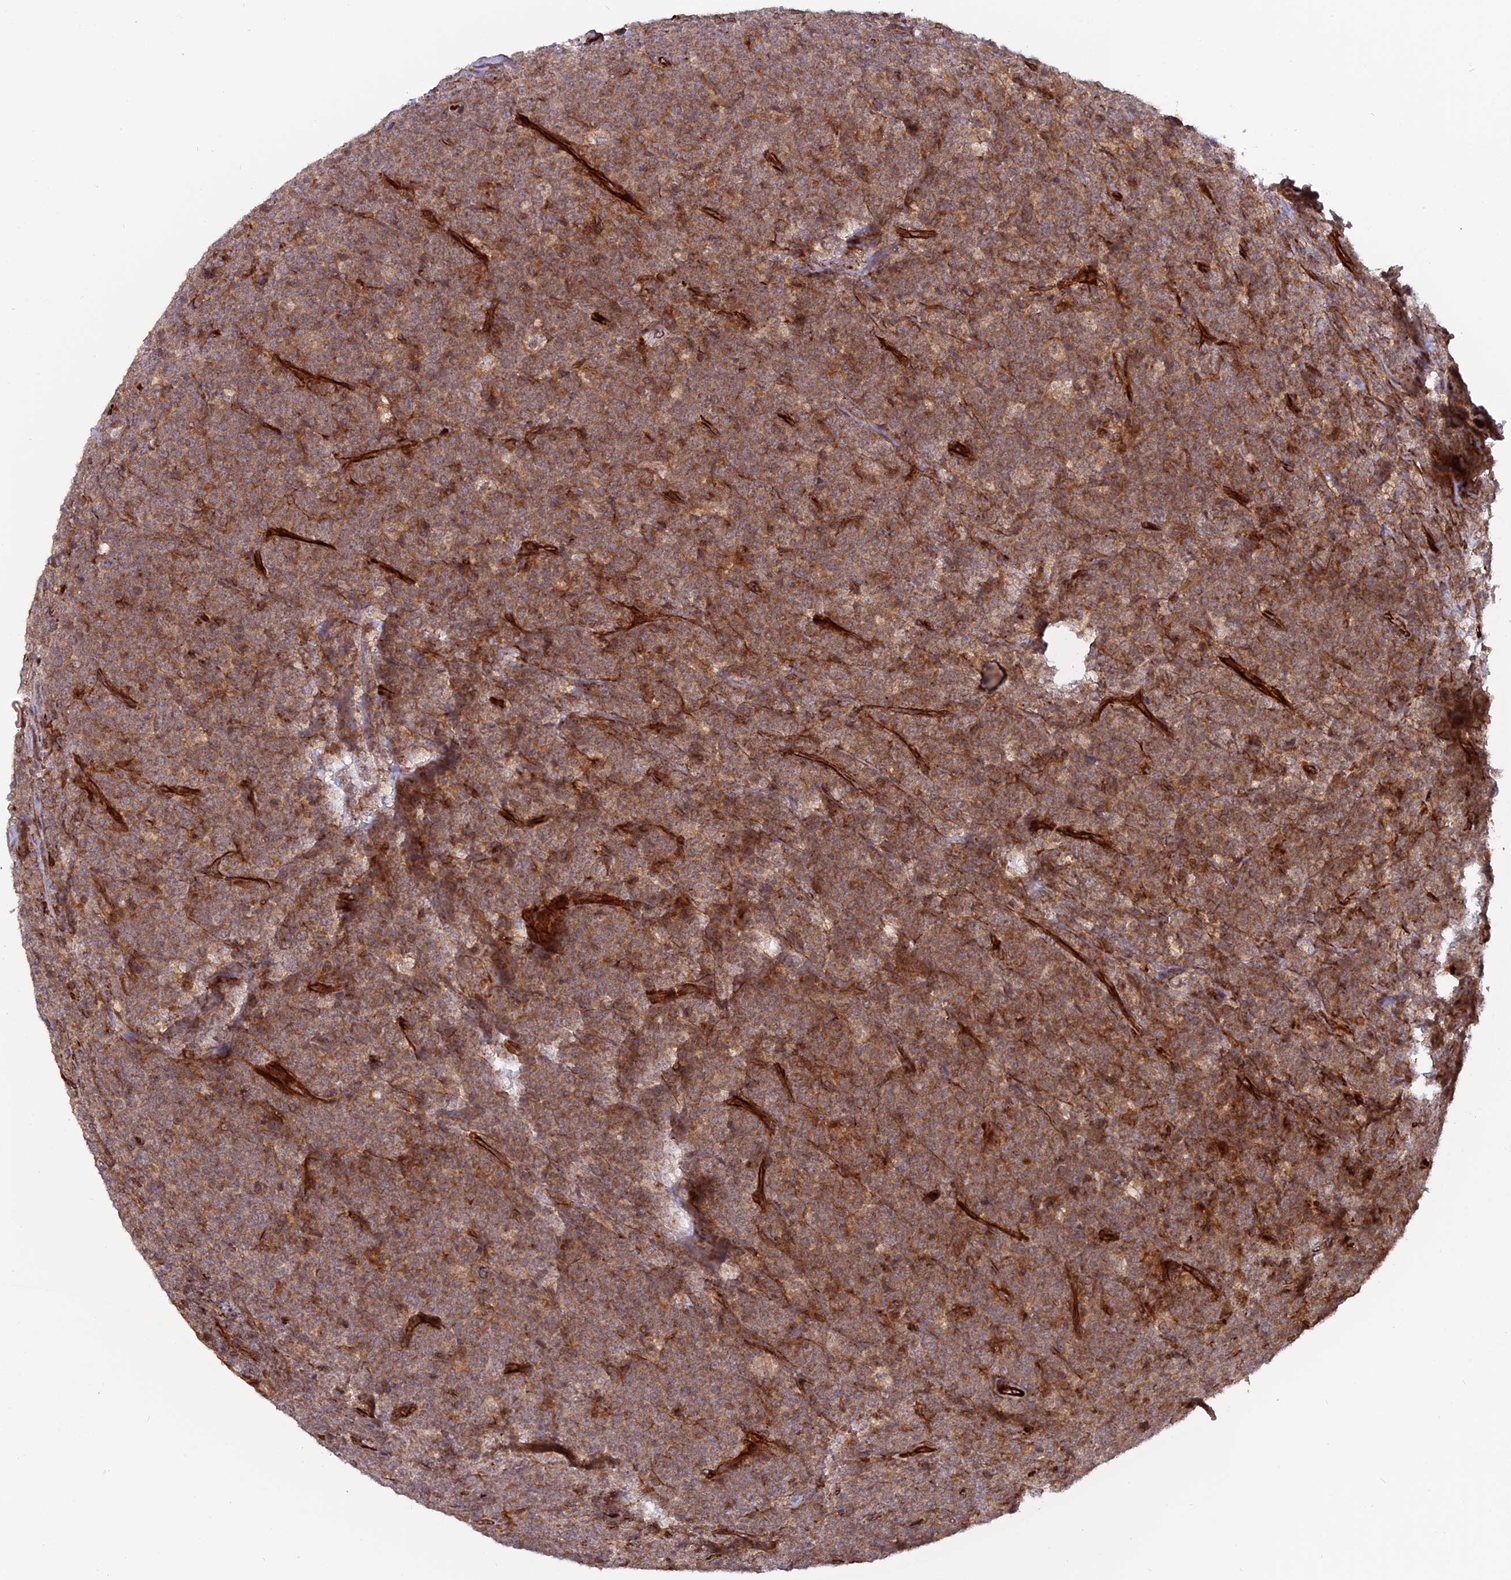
{"staining": {"intensity": "moderate", "quantity": ">75%", "location": "cytoplasmic/membranous"}, "tissue": "lymphoma", "cell_type": "Tumor cells", "image_type": "cancer", "snomed": [{"axis": "morphology", "description": "Malignant lymphoma, non-Hodgkin's type, High grade"}, {"axis": "topography", "description": "Small intestine"}], "caption": "Protein staining of lymphoma tissue shows moderate cytoplasmic/membranous staining in approximately >75% of tumor cells.", "gene": "PHLDB3", "patient": {"sex": "male", "age": 8}}